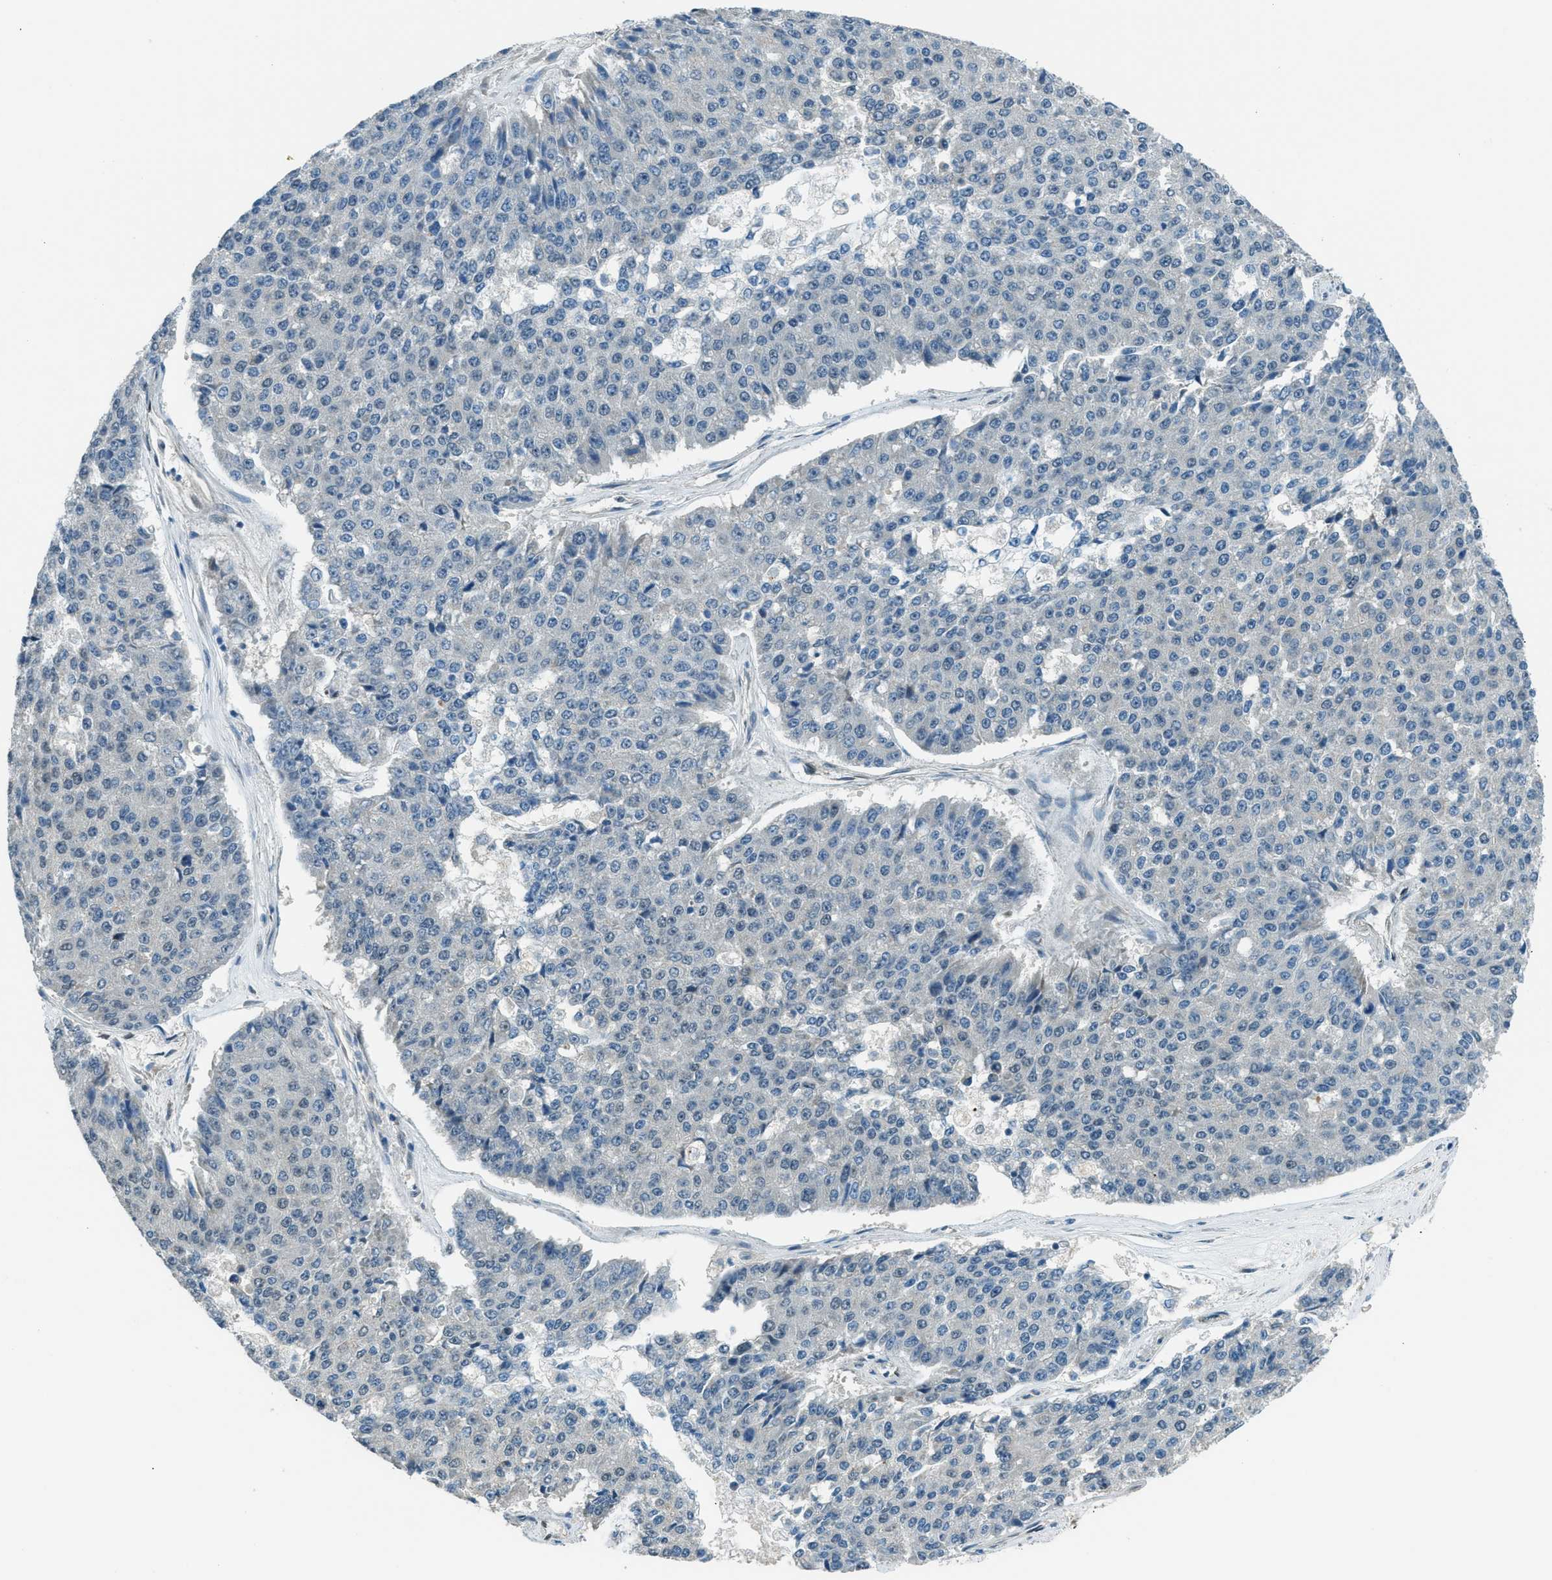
{"staining": {"intensity": "negative", "quantity": "none", "location": "none"}, "tissue": "pancreatic cancer", "cell_type": "Tumor cells", "image_type": "cancer", "snomed": [{"axis": "morphology", "description": "Adenocarcinoma, NOS"}, {"axis": "topography", "description": "Pancreas"}], "caption": "An IHC histopathology image of pancreatic cancer (adenocarcinoma) is shown. There is no staining in tumor cells of pancreatic cancer (adenocarcinoma).", "gene": "NPEPL1", "patient": {"sex": "male", "age": 50}}